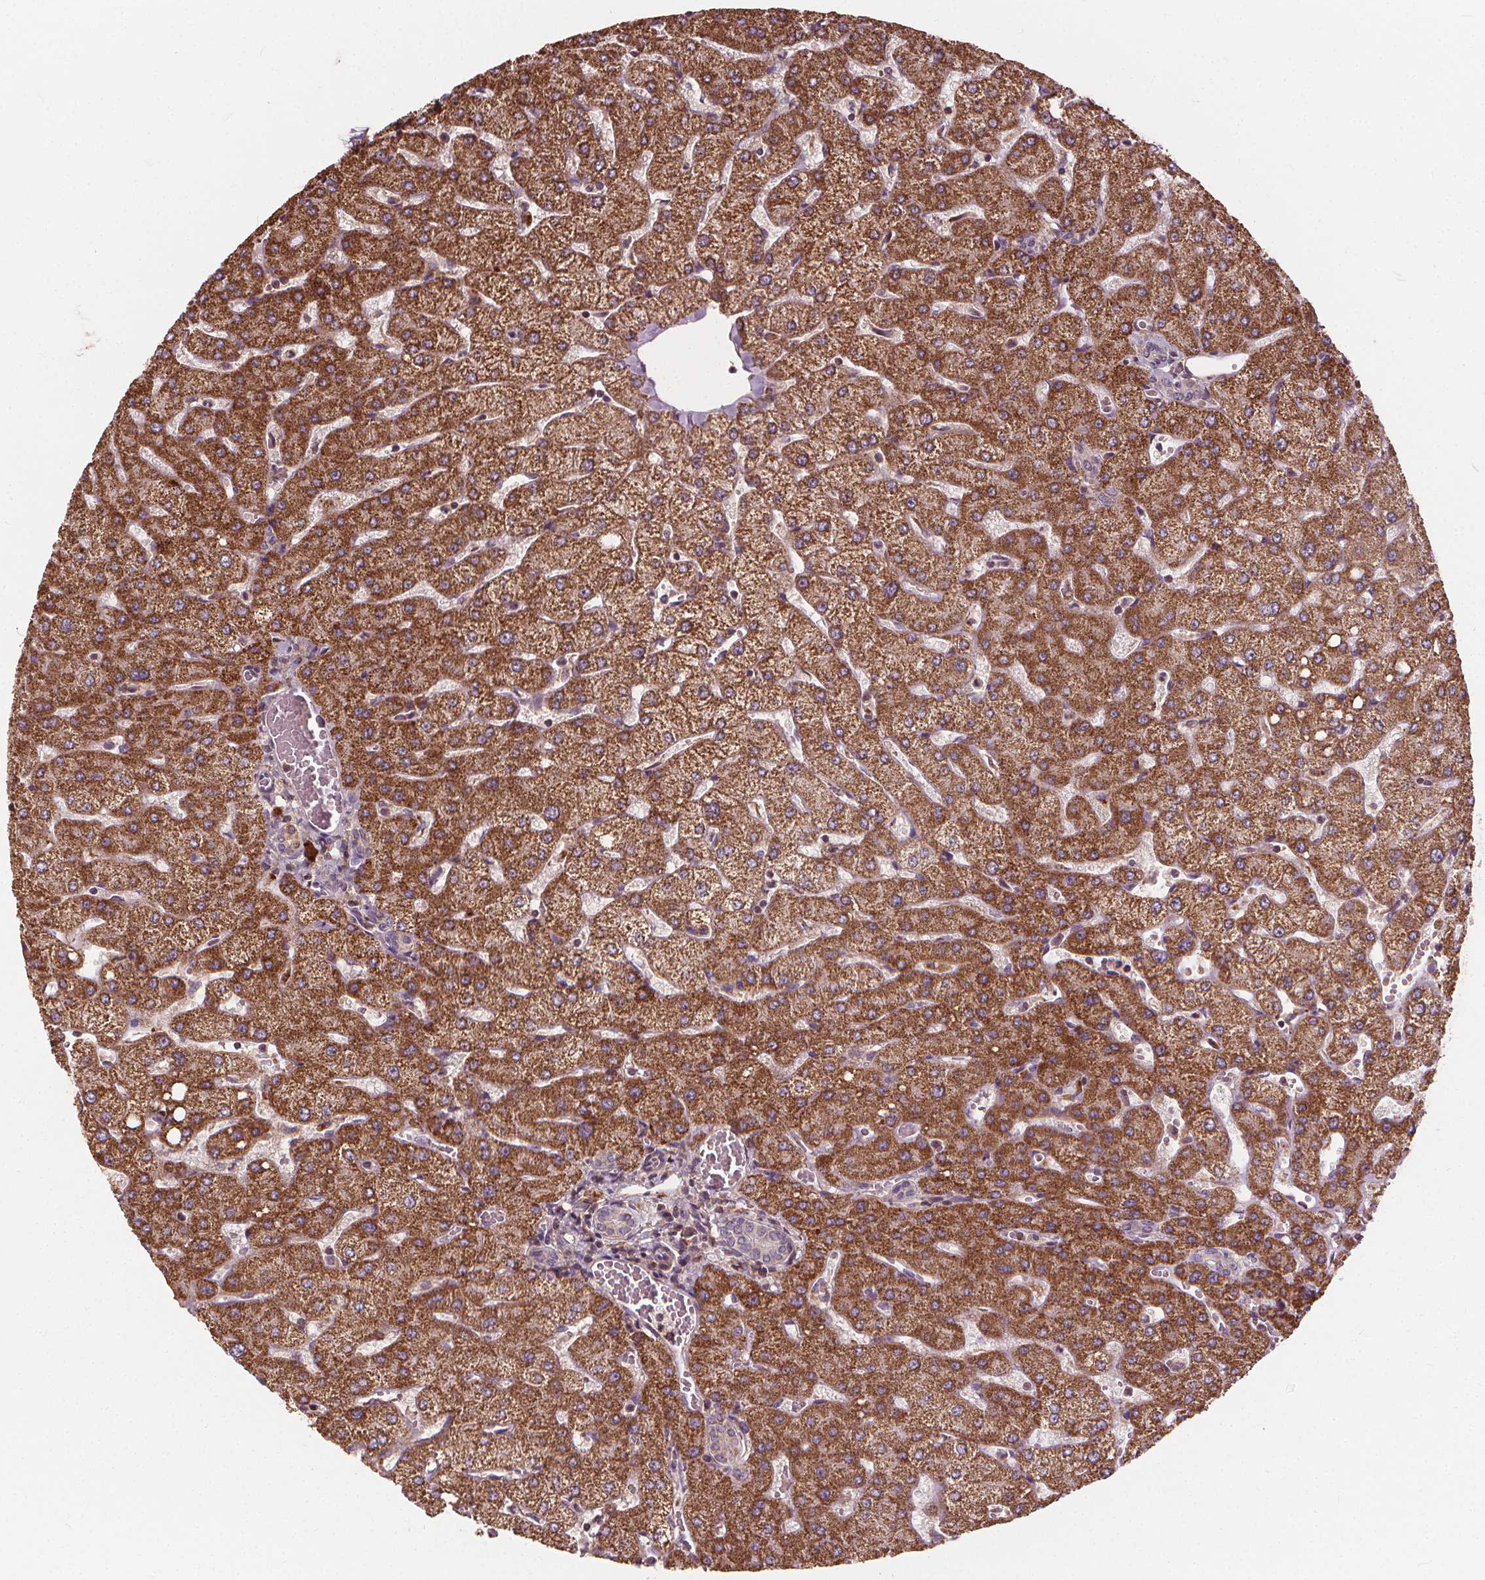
{"staining": {"intensity": "weak", "quantity": "<25%", "location": "cytoplasmic/membranous"}, "tissue": "liver", "cell_type": "Cholangiocytes", "image_type": "normal", "snomed": [{"axis": "morphology", "description": "Normal tissue, NOS"}, {"axis": "topography", "description": "Liver"}], "caption": "This is a micrograph of IHC staining of normal liver, which shows no staining in cholangiocytes. Brightfield microscopy of immunohistochemistry (IHC) stained with DAB (3,3'-diaminobenzidine) (brown) and hematoxylin (blue), captured at high magnification.", "gene": "ORAI2", "patient": {"sex": "female", "age": 54}}